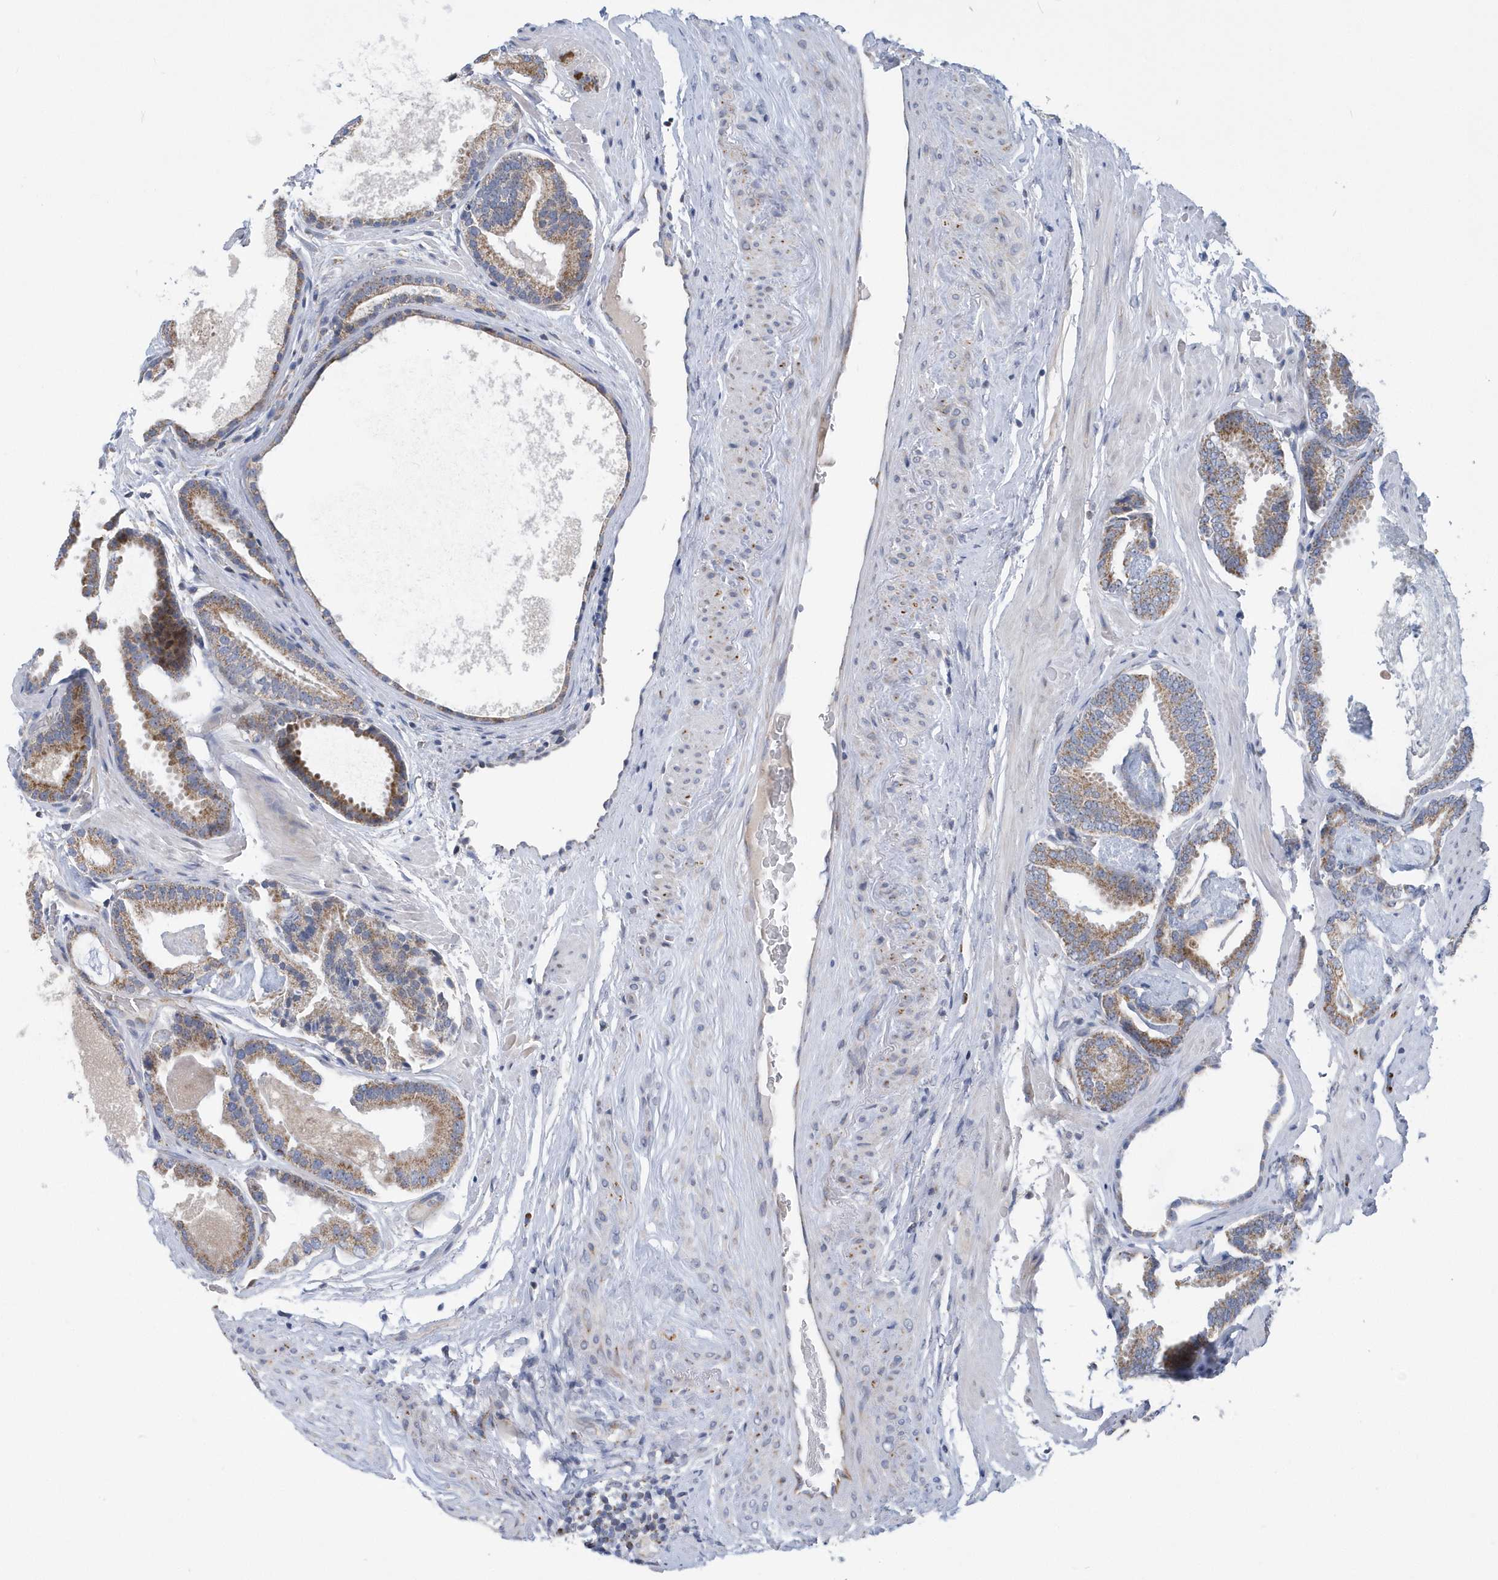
{"staining": {"intensity": "moderate", "quantity": ">75%", "location": "cytoplasmic/membranous"}, "tissue": "prostate cancer", "cell_type": "Tumor cells", "image_type": "cancer", "snomed": [{"axis": "morphology", "description": "Adenocarcinoma, Low grade"}, {"axis": "topography", "description": "Prostate"}], "caption": "There is medium levels of moderate cytoplasmic/membranous staining in tumor cells of prostate cancer, as demonstrated by immunohistochemical staining (brown color).", "gene": "VWA5B2", "patient": {"sex": "male", "age": 71}}